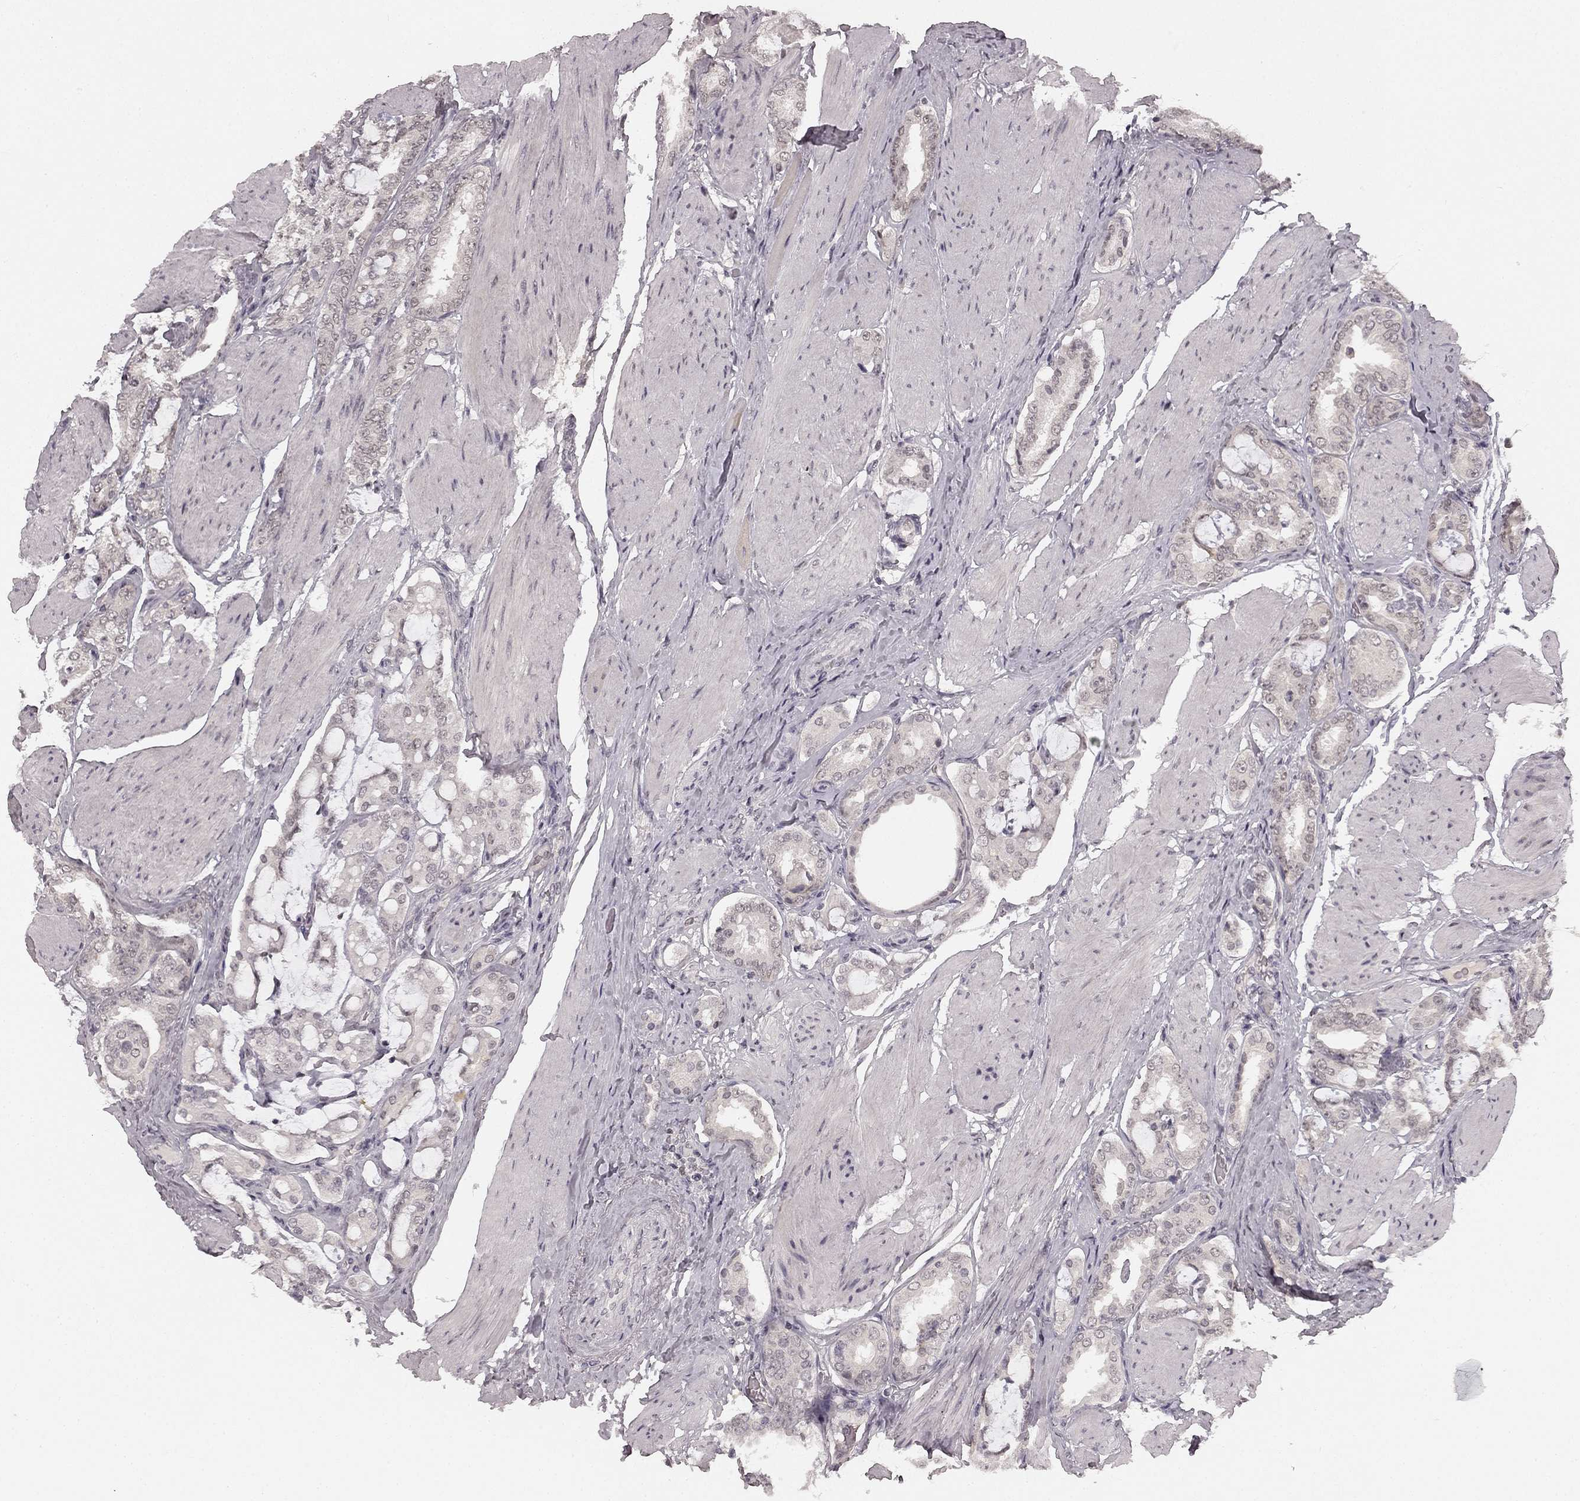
{"staining": {"intensity": "negative", "quantity": "none", "location": "none"}, "tissue": "prostate cancer", "cell_type": "Tumor cells", "image_type": "cancer", "snomed": [{"axis": "morphology", "description": "Adenocarcinoma, High grade"}, {"axis": "topography", "description": "Prostate"}], "caption": "This is an IHC photomicrograph of adenocarcinoma (high-grade) (prostate). There is no staining in tumor cells.", "gene": "HCN4", "patient": {"sex": "male", "age": 63}}